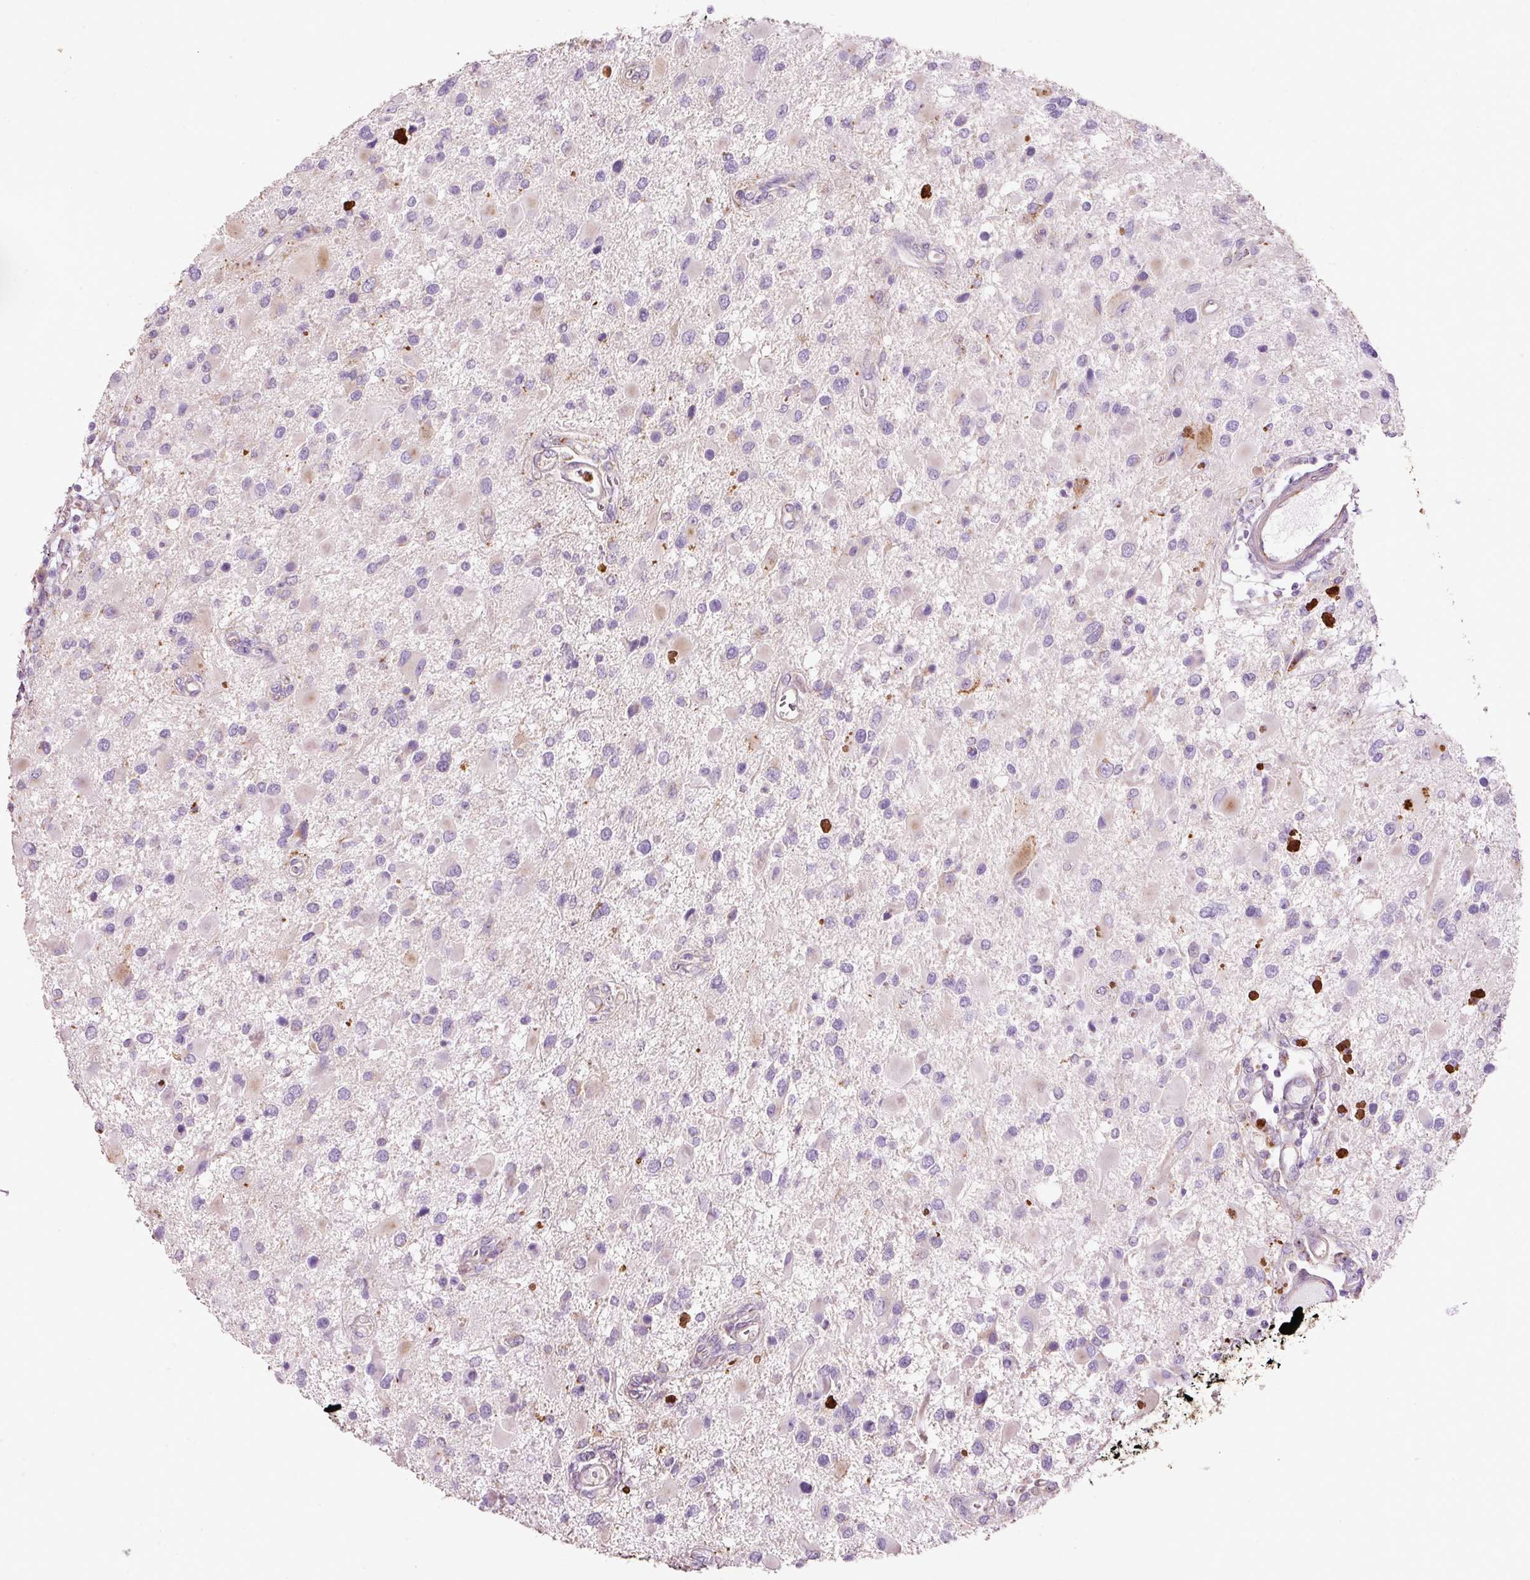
{"staining": {"intensity": "negative", "quantity": "none", "location": "none"}, "tissue": "glioma", "cell_type": "Tumor cells", "image_type": "cancer", "snomed": [{"axis": "morphology", "description": "Glioma, malignant, High grade"}, {"axis": "topography", "description": "Brain"}], "caption": "A high-resolution histopathology image shows immunohistochemistry (IHC) staining of glioma, which reveals no significant positivity in tumor cells. The staining is performed using DAB brown chromogen with nuclei counter-stained in using hematoxylin.", "gene": "TMC8", "patient": {"sex": "male", "age": 53}}